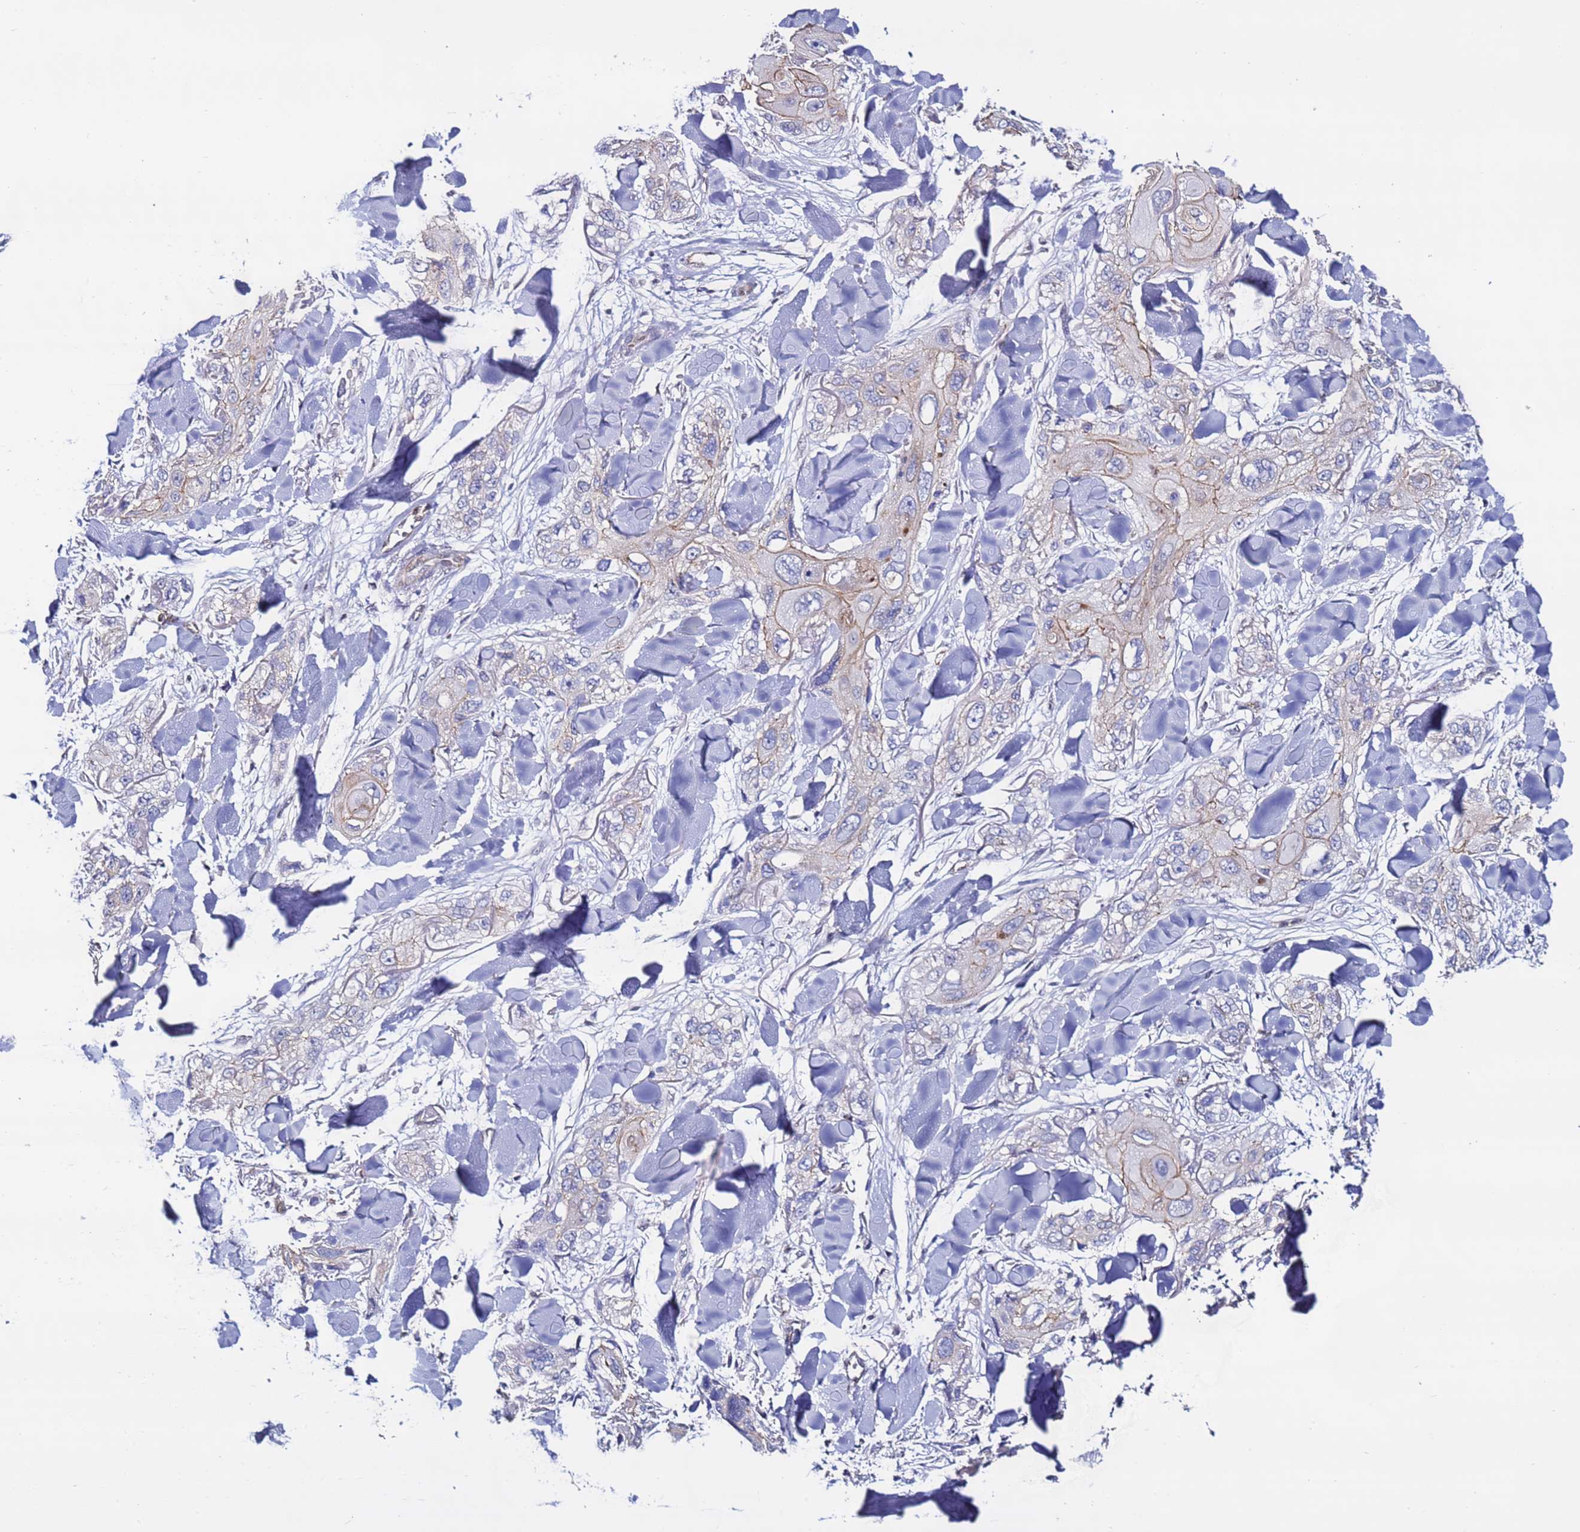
{"staining": {"intensity": "weak", "quantity": "<25%", "location": "cytoplasmic/membranous"}, "tissue": "skin cancer", "cell_type": "Tumor cells", "image_type": "cancer", "snomed": [{"axis": "morphology", "description": "Normal tissue, NOS"}, {"axis": "morphology", "description": "Squamous cell carcinoma, NOS"}, {"axis": "topography", "description": "Skin"}], "caption": "This photomicrograph is of skin cancer stained with immunohistochemistry to label a protein in brown with the nuclei are counter-stained blue. There is no positivity in tumor cells. Nuclei are stained in blue.", "gene": "TENM3", "patient": {"sex": "male", "age": 72}}